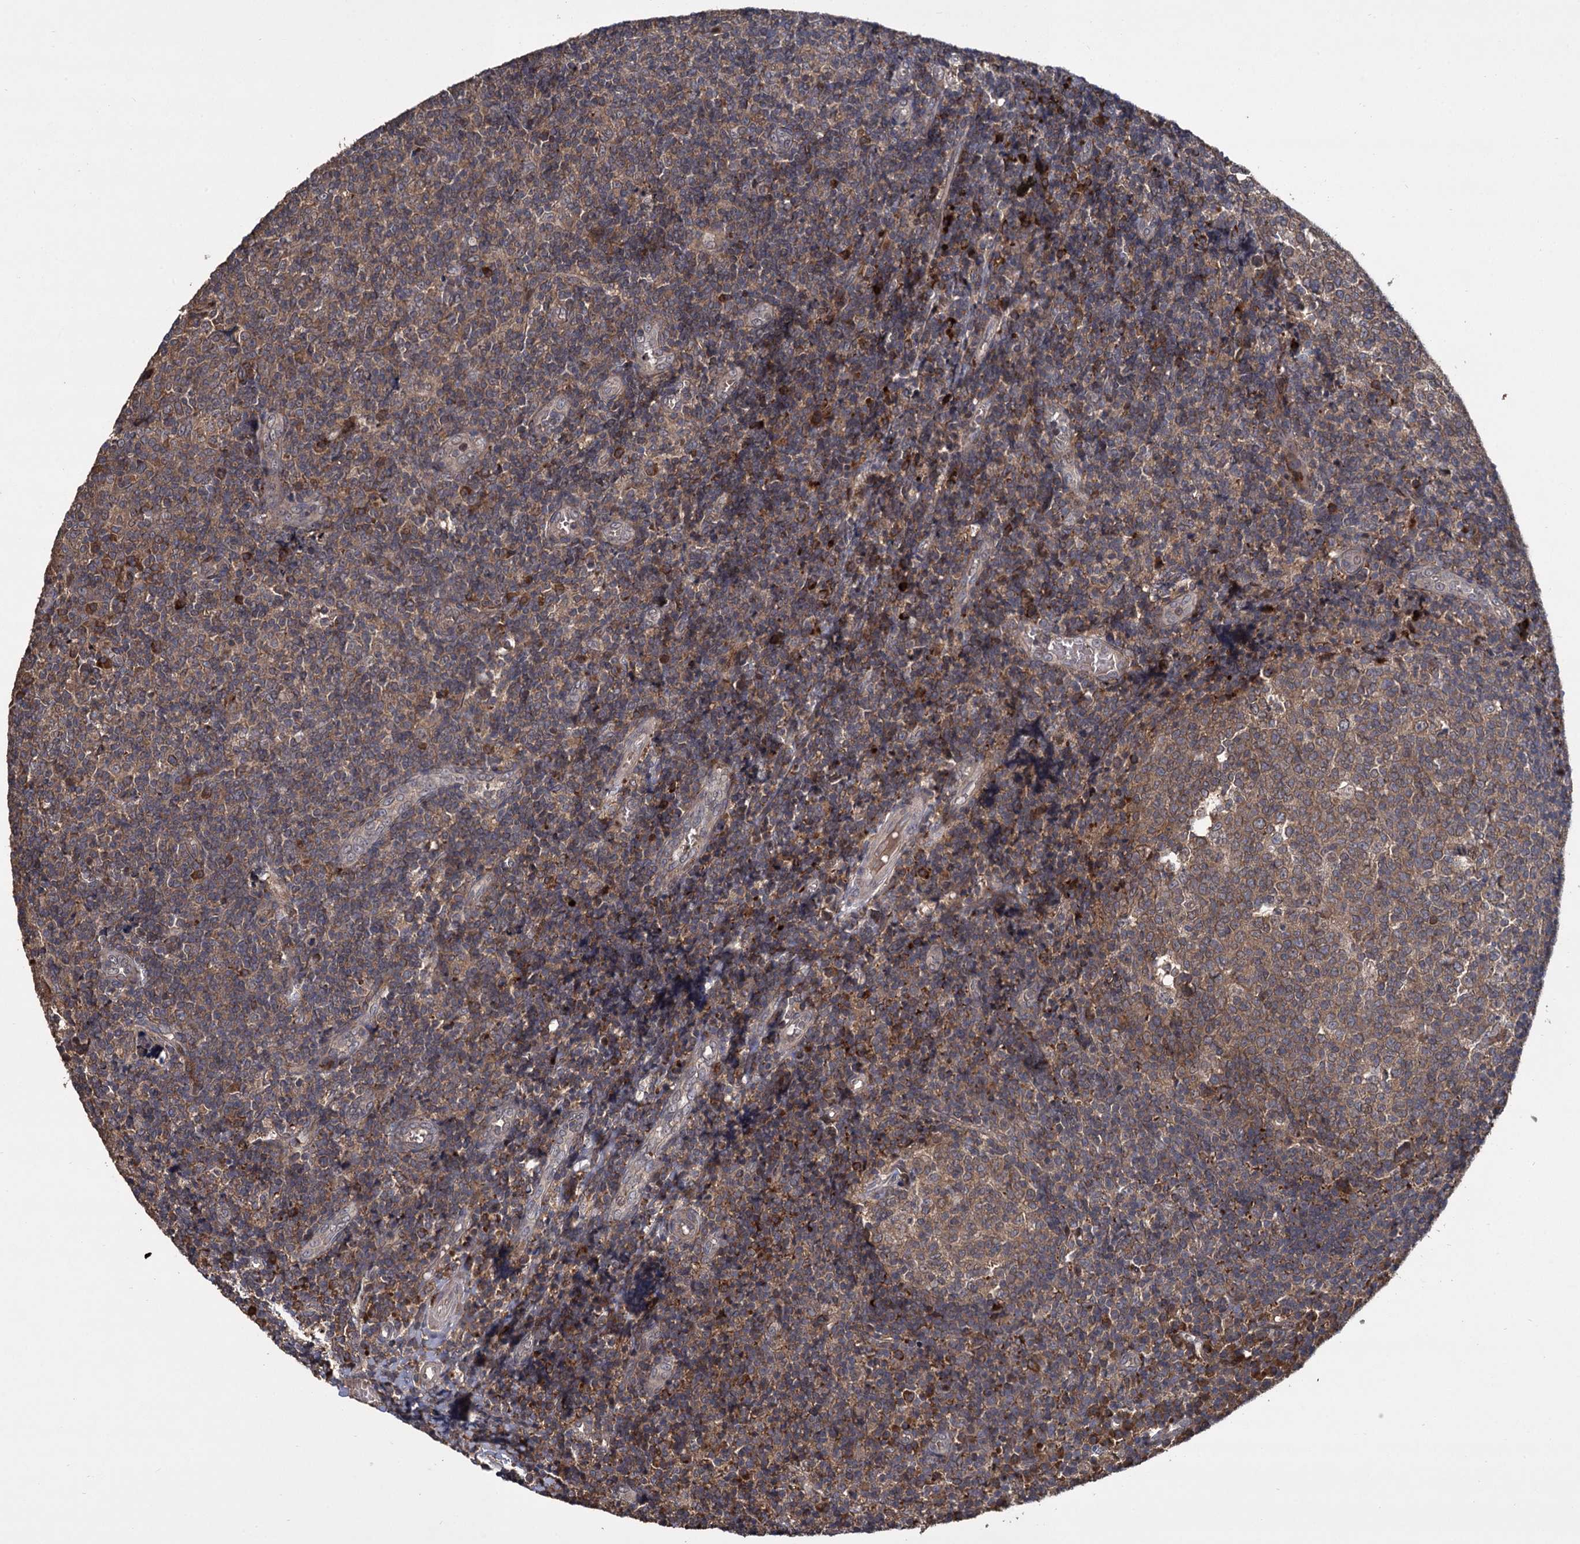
{"staining": {"intensity": "strong", "quantity": "<25%", "location": "cytoplasmic/membranous"}, "tissue": "tonsil", "cell_type": "Germinal center cells", "image_type": "normal", "snomed": [{"axis": "morphology", "description": "Normal tissue, NOS"}, {"axis": "topography", "description": "Tonsil"}], "caption": "Protein positivity by immunohistochemistry demonstrates strong cytoplasmic/membranous positivity in about <25% of germinal center cells in unremarkable tonsil.", "gene": "INPPL1", "patient": {"sex": "female", "age": 19}}